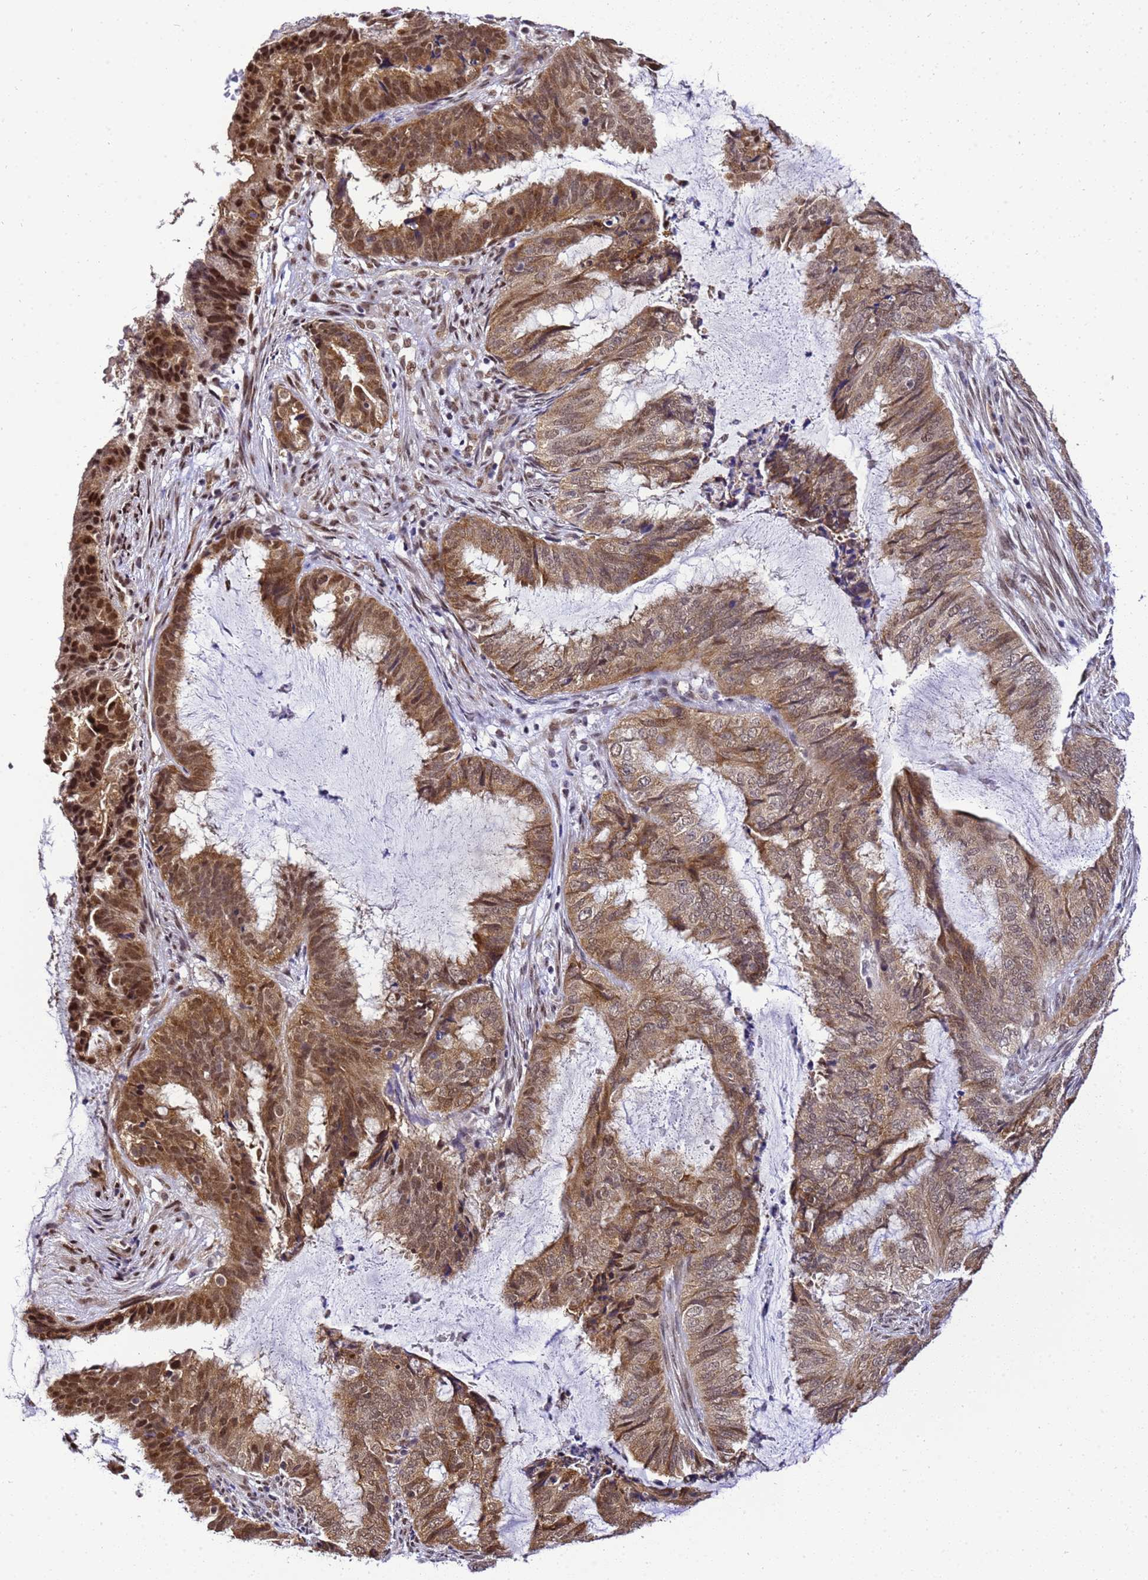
{"staining": {"intensity": "moderate", "quantity": ">75%", "location": "cytoplasmic/membranous,nuclear"}, "tissue": "endometrial cancer", "cell_type": "Tumor cells", "image_type": "cancer", "snomed": [{"axis": "morphology", "description": "Adenocarcinoma, NOS"}, {"axis": "topography", "description": "Endometrium"}], "caption": "Moderate cytoplasmic/membranous and nuclear protein staining is appreciated in approximately >75% of tumor cells in endometrial cancer (adenocarcinoma).", "gene": "SMN1", "patient": {"sex": "female", "age": 51}}